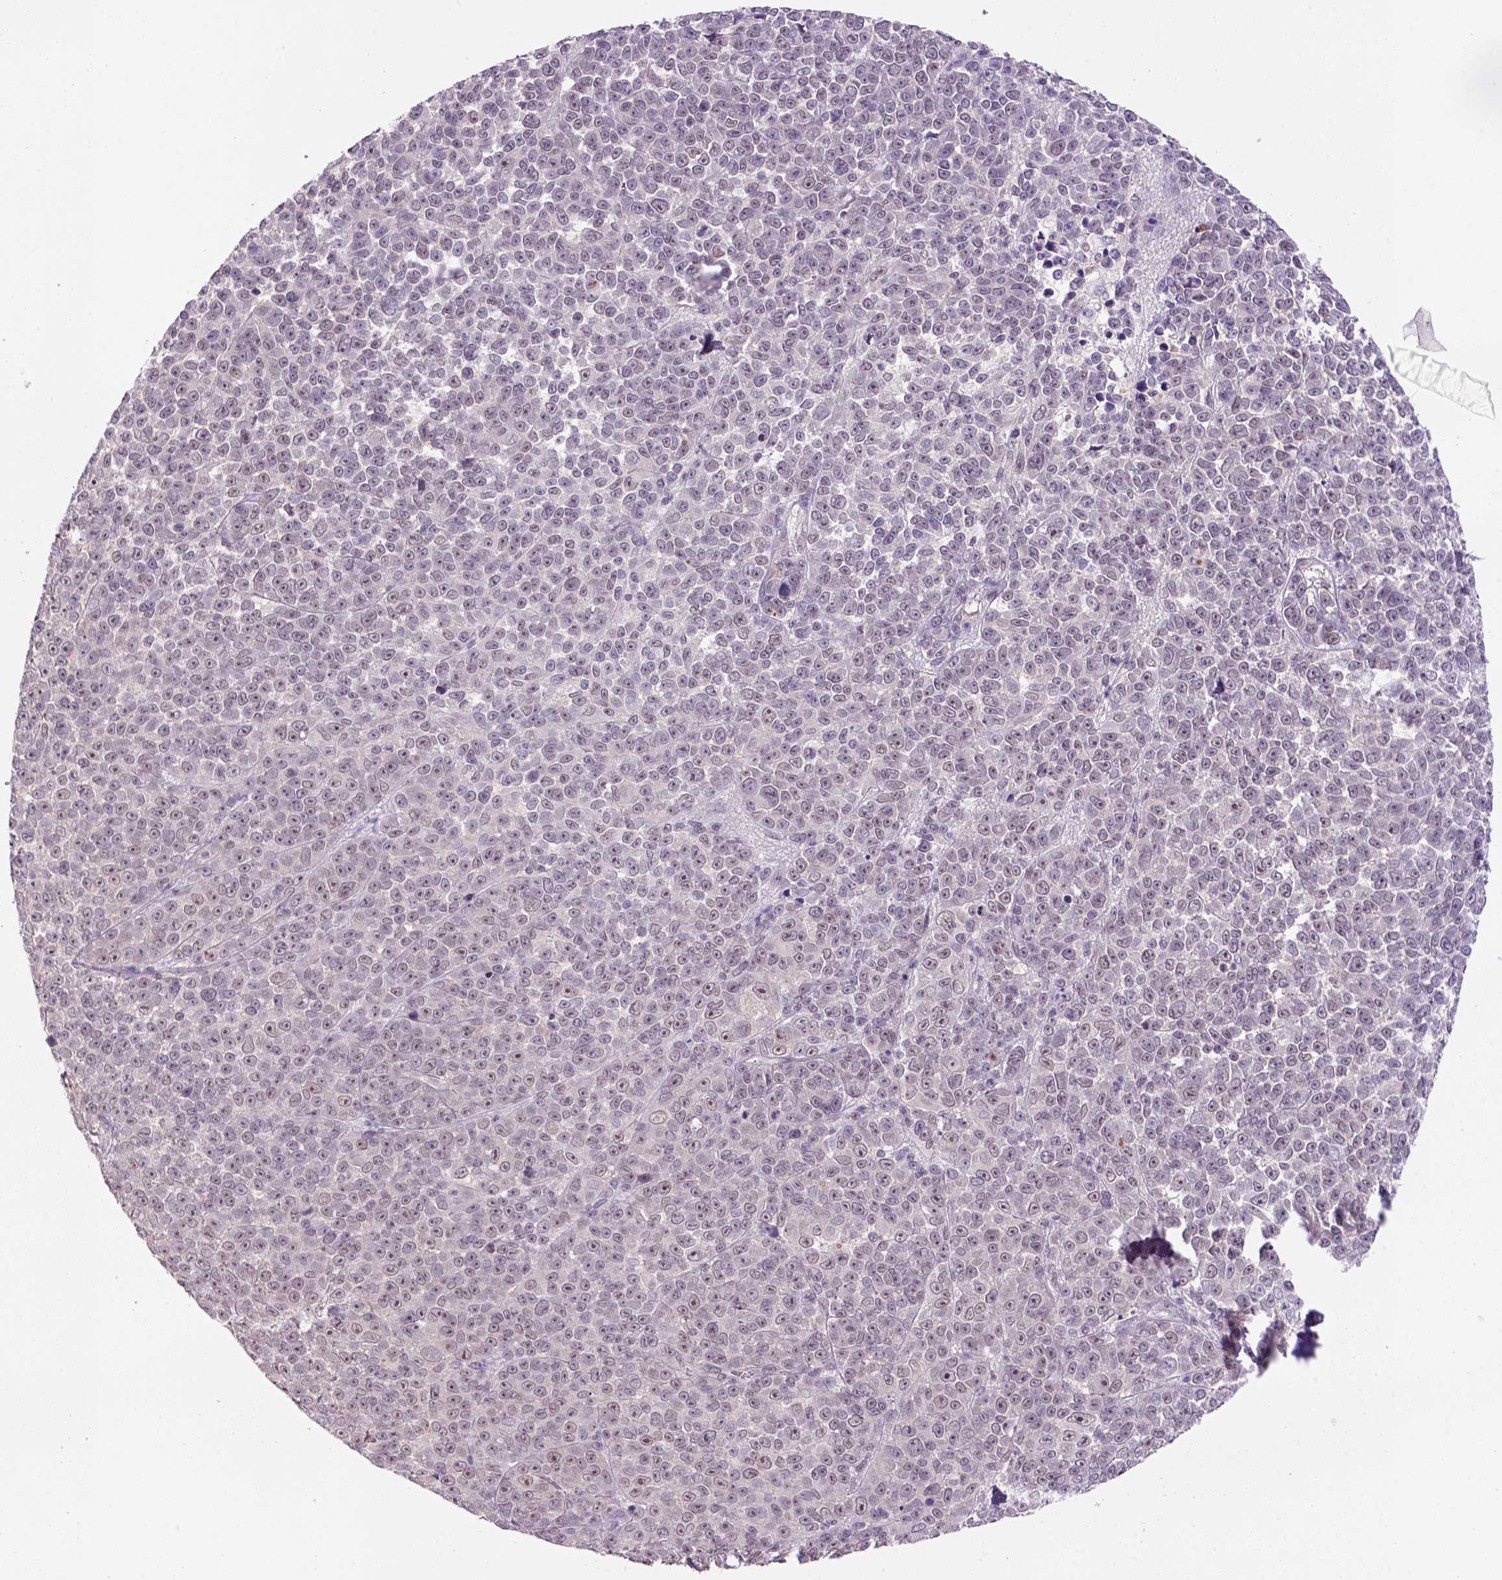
{"staining": {"intensity": "weak", "quantity": "25%-75%", "location": "cytoplasmic/membranous,nuclear"}, "tissue": "melanoma", "cell_type": "Tumor cells", "image_type": "cancer", "snomed": [{"axis": "morphology", "description": "Malignant melanoma, NOS"}, {"axis": "topography", "description": "Skin"}], "caption": "Melanoma stained with immunohistochemistry (IHC) exhibits weak cytoplasmic/membranous and nuclear staining in approximately 25%-75% of tumor cells.", "gene": "SCML4", "patient": {"sex": "female", "age": 95}}